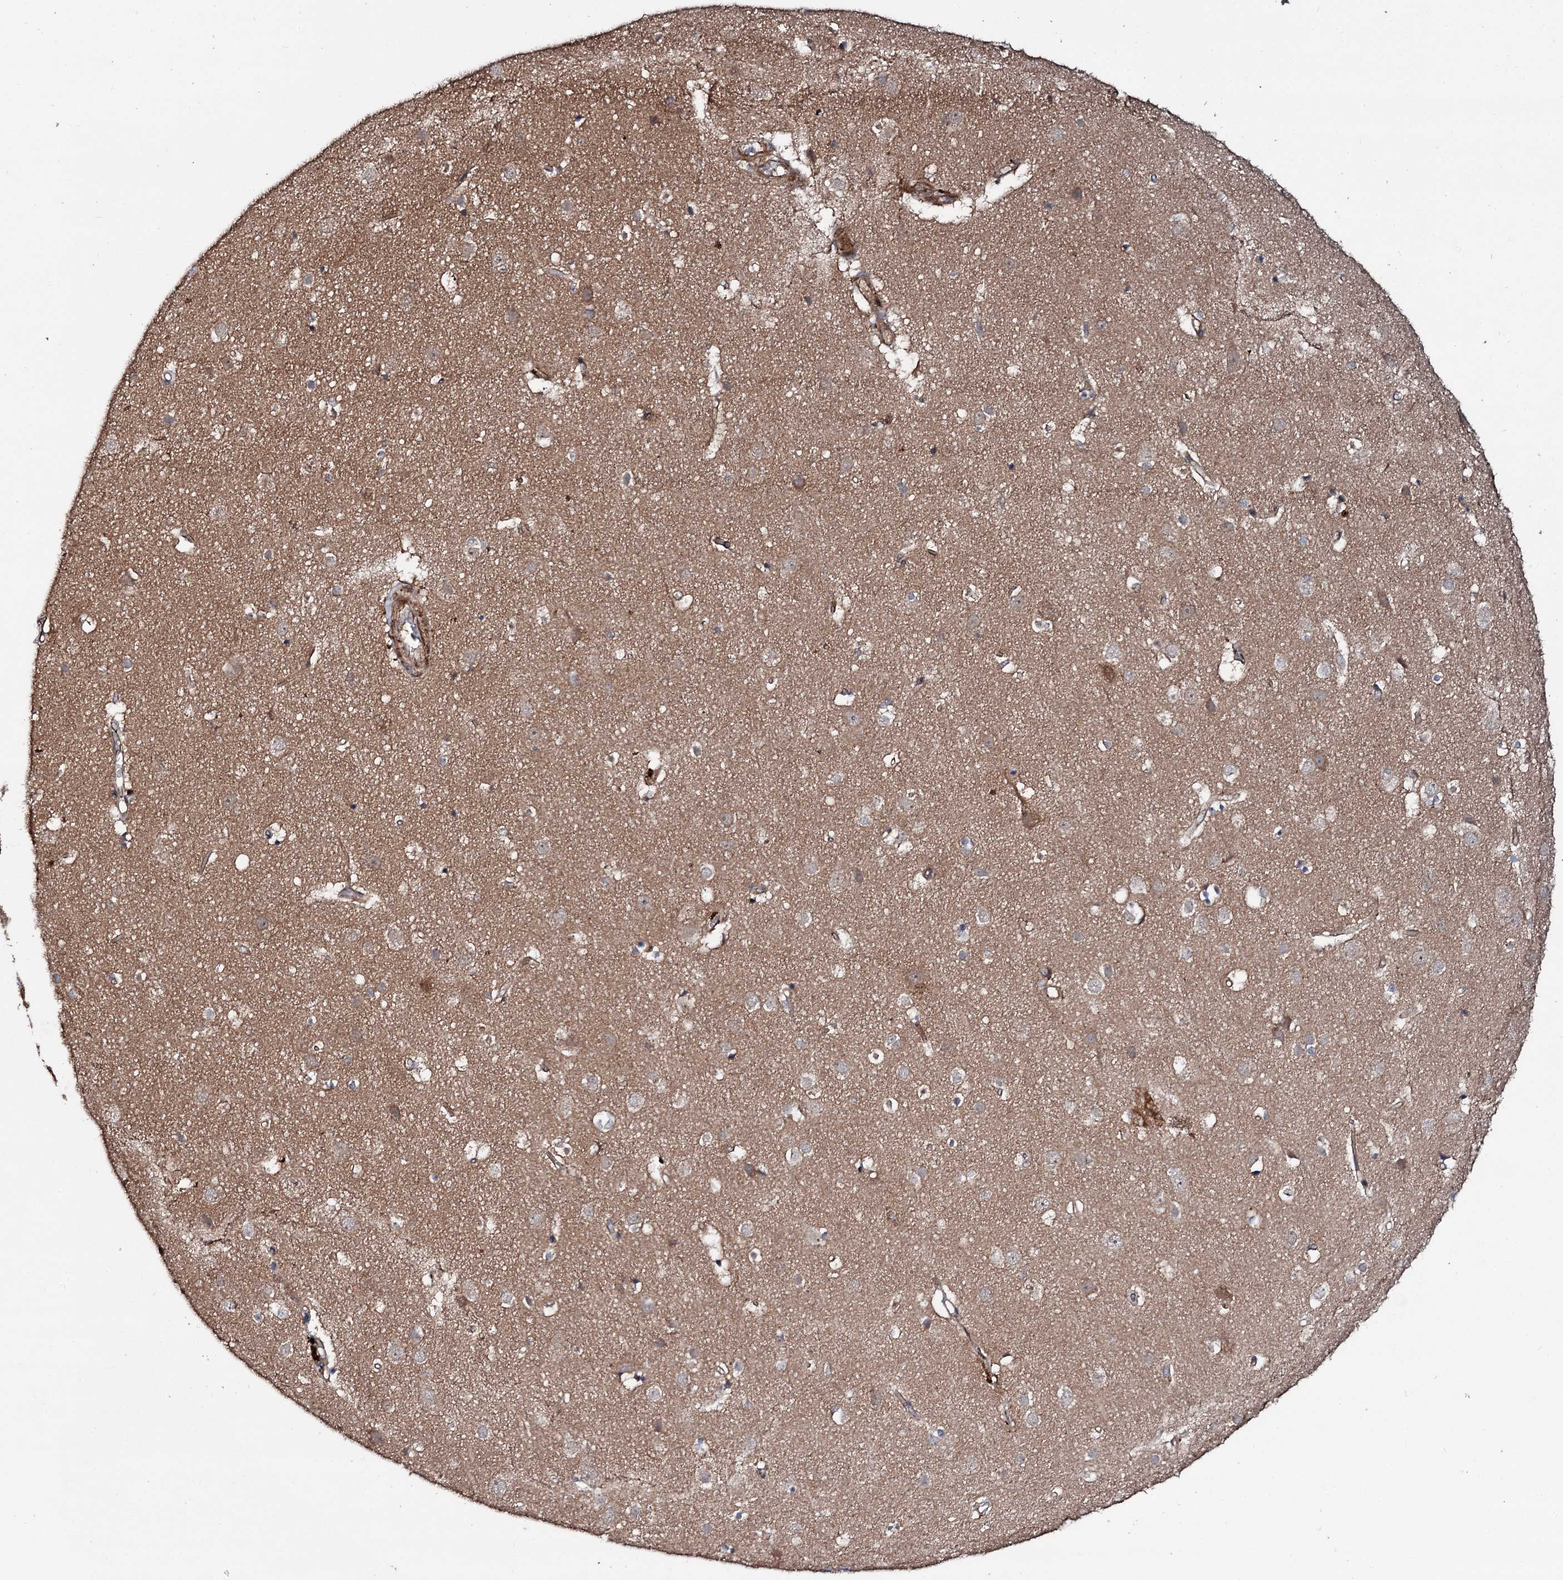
{"staining": {"intensity": "strong", "quantity": ">75%", "location": "cytoplasmic/membranous"}, "tissue": "cerebral cortex", "cell_type": "Endothelial cells", "image_type": "normal", "snomed": [{"axis": "morphology", "description": "Normal tissue, NOS"}, {"axis": "topography", "description": "Cerebral cortex"}], "caption": "Benign cerebral cortex displays strong cytoplasmic/membranous expression in approximately >75% of endothelial cells, visualized by immunohistochemistry.", "gene": "ADGRG4", "patient": {"sex": "male", "age": 54}}